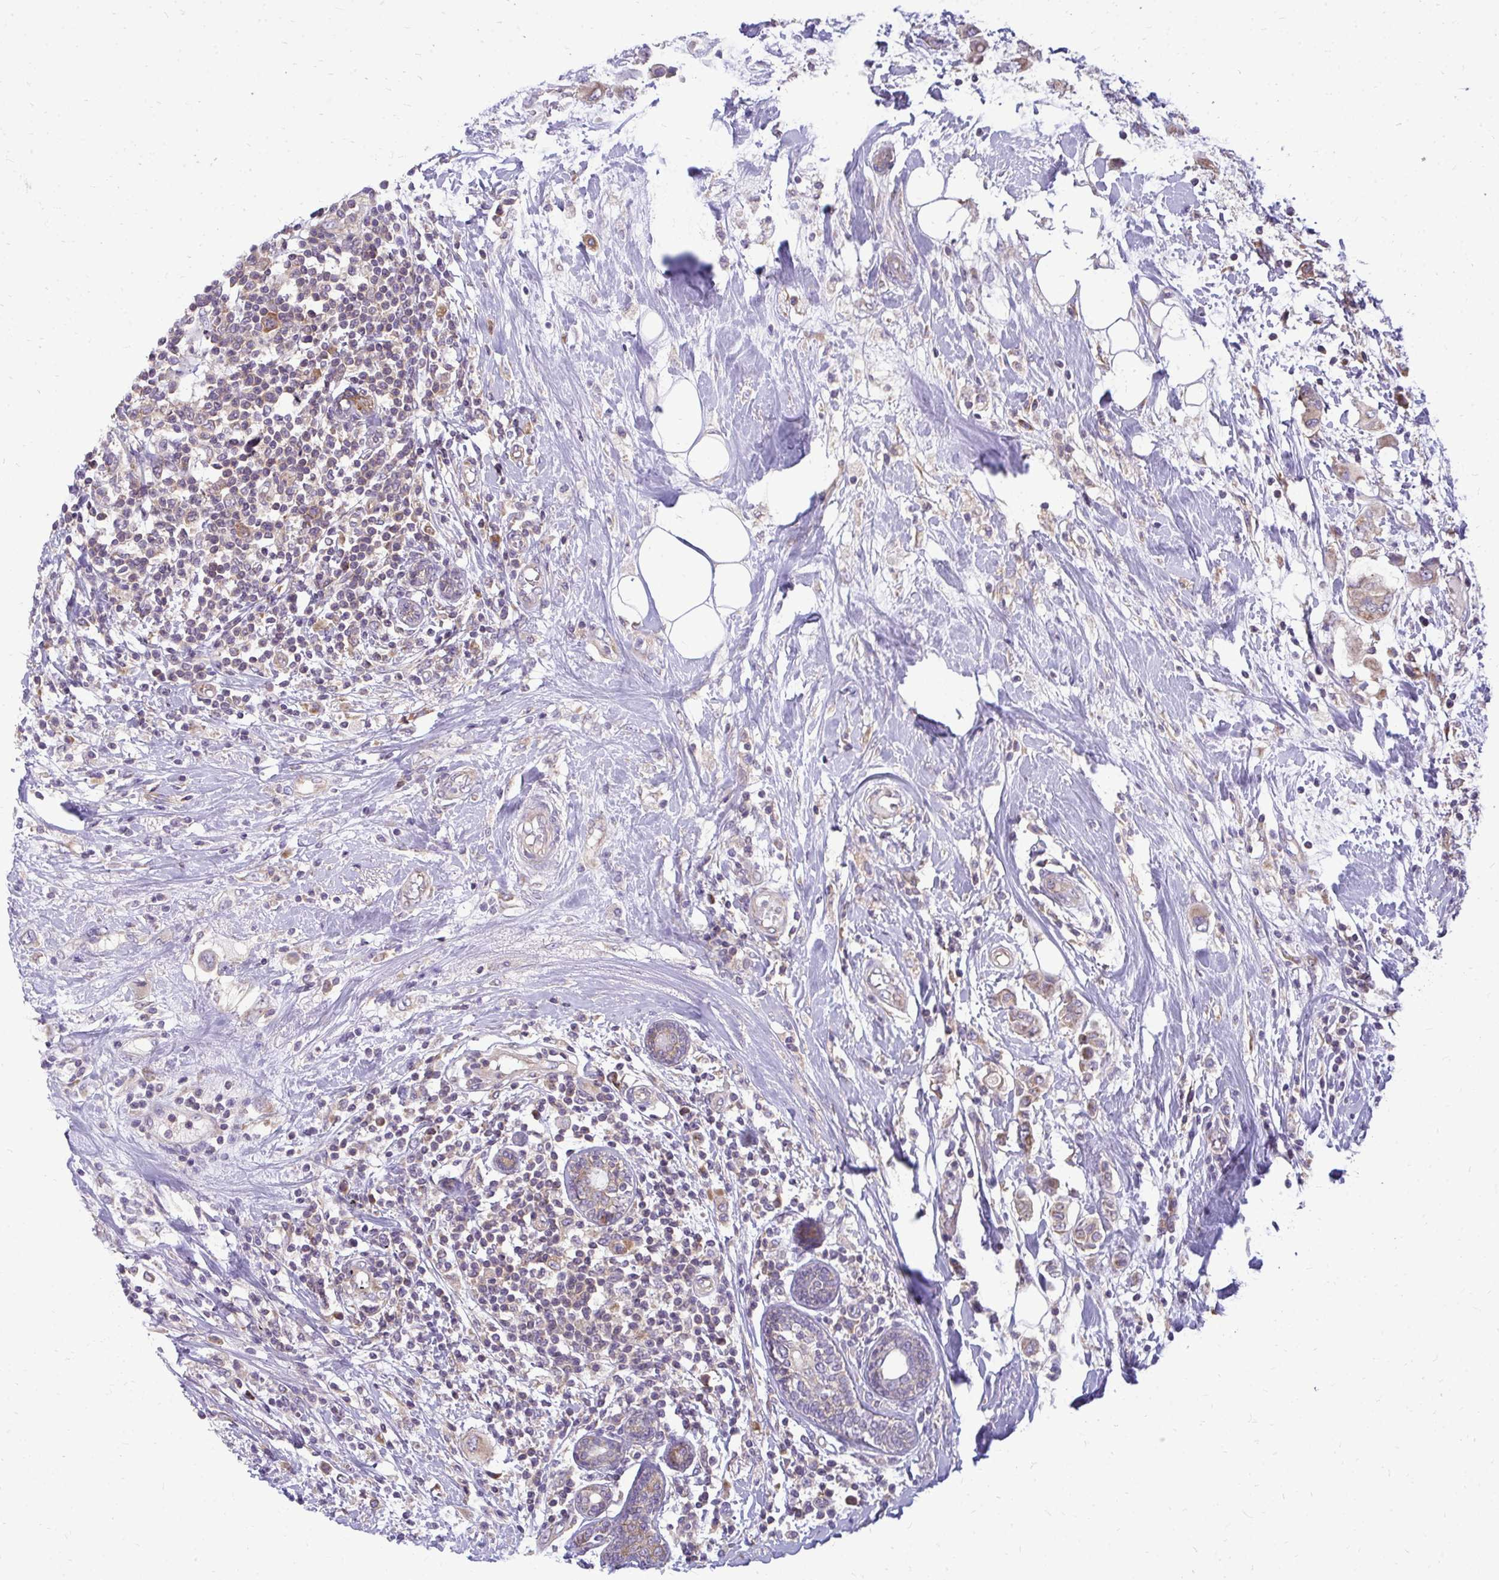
{"staining": {"intensity": "weak", "quantity": ">75%", "location": "cytoplasmic/membranous"}, "tissue": "breast cancer", "cell_type": "Tumor cells", "image_type": "cancer", "snomed": [{"axis": "morphology", "description": "Lobular carcinoma"}, {"axis": "topography", "description": "Breast"}], "caption": "Lobular carcinoma (breast) stained with immunohistochemistry shows weak cytoplasmic/membranous expression in approximately >75% of tumor cells. The staining was performed using DAB (3,3'-diaminobenzidine) to visualize the protein expression in brown, while the nuclei were stained in blue with hematoxylin (Magnification: 20x).", "gene": "RPLP2", "patient": {"sex": "female", "age": 51}}